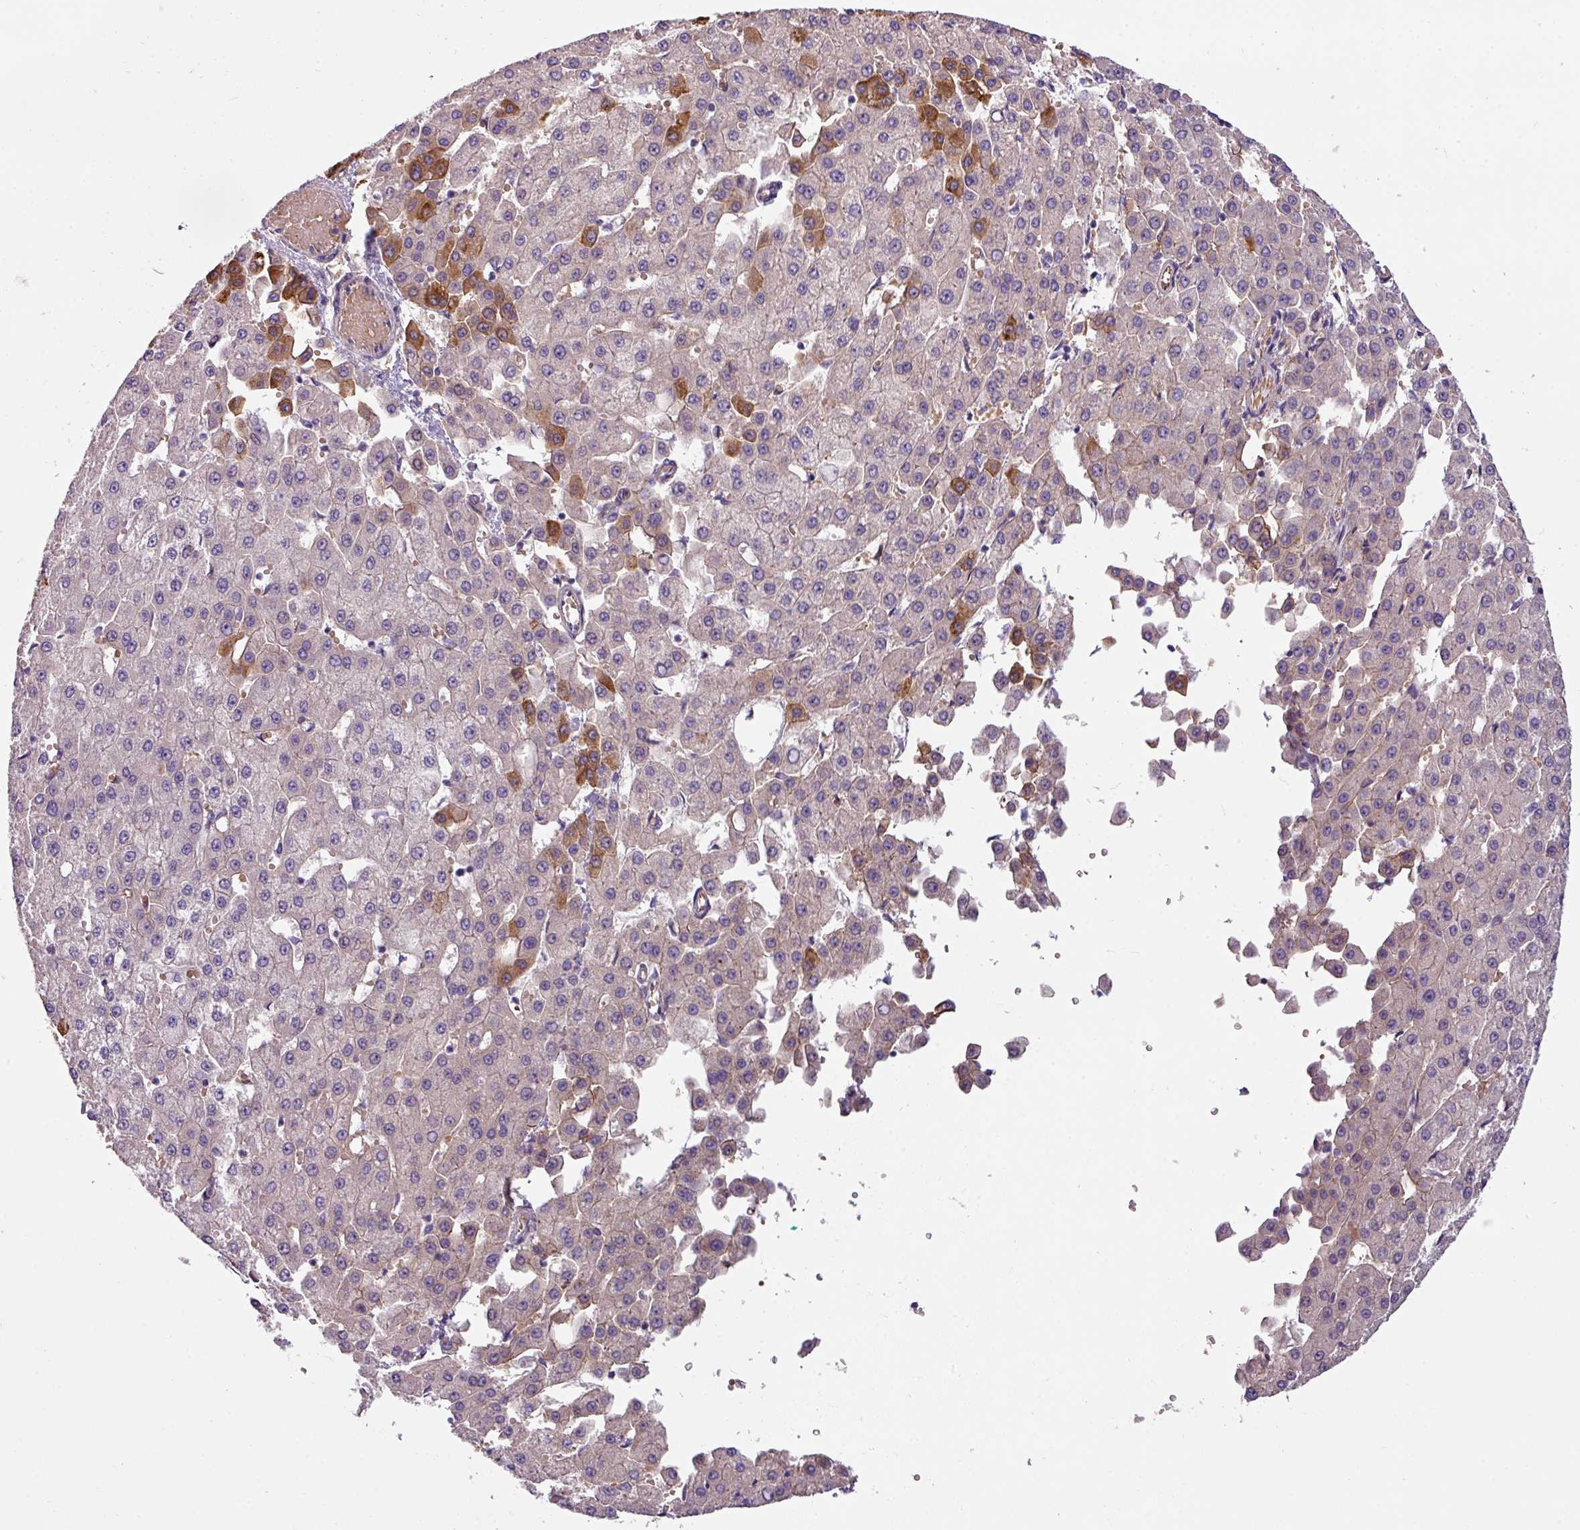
{"staining": {"intensity": "strong", "quantity": "<25%", "location": "cytoplasmic/membranous"}, "tissue": "liver cancer", "cell_type": "Tumor cells", "image_type": "cancer", "snomed": [{"axis": "morphology", "description": "Carcinoma, Hepatocellular, NOS"}, {"axis": "topography", "description": "Liver"}], "caption": "A photomicrograph of human hepatocellular carcinoma (liver) stained for a protein demonstrates strong cytoplasmic/membranous brown staining in tumor cells.", "gene": "BUD23", "patient": {"sex": "male", "age": 47}}